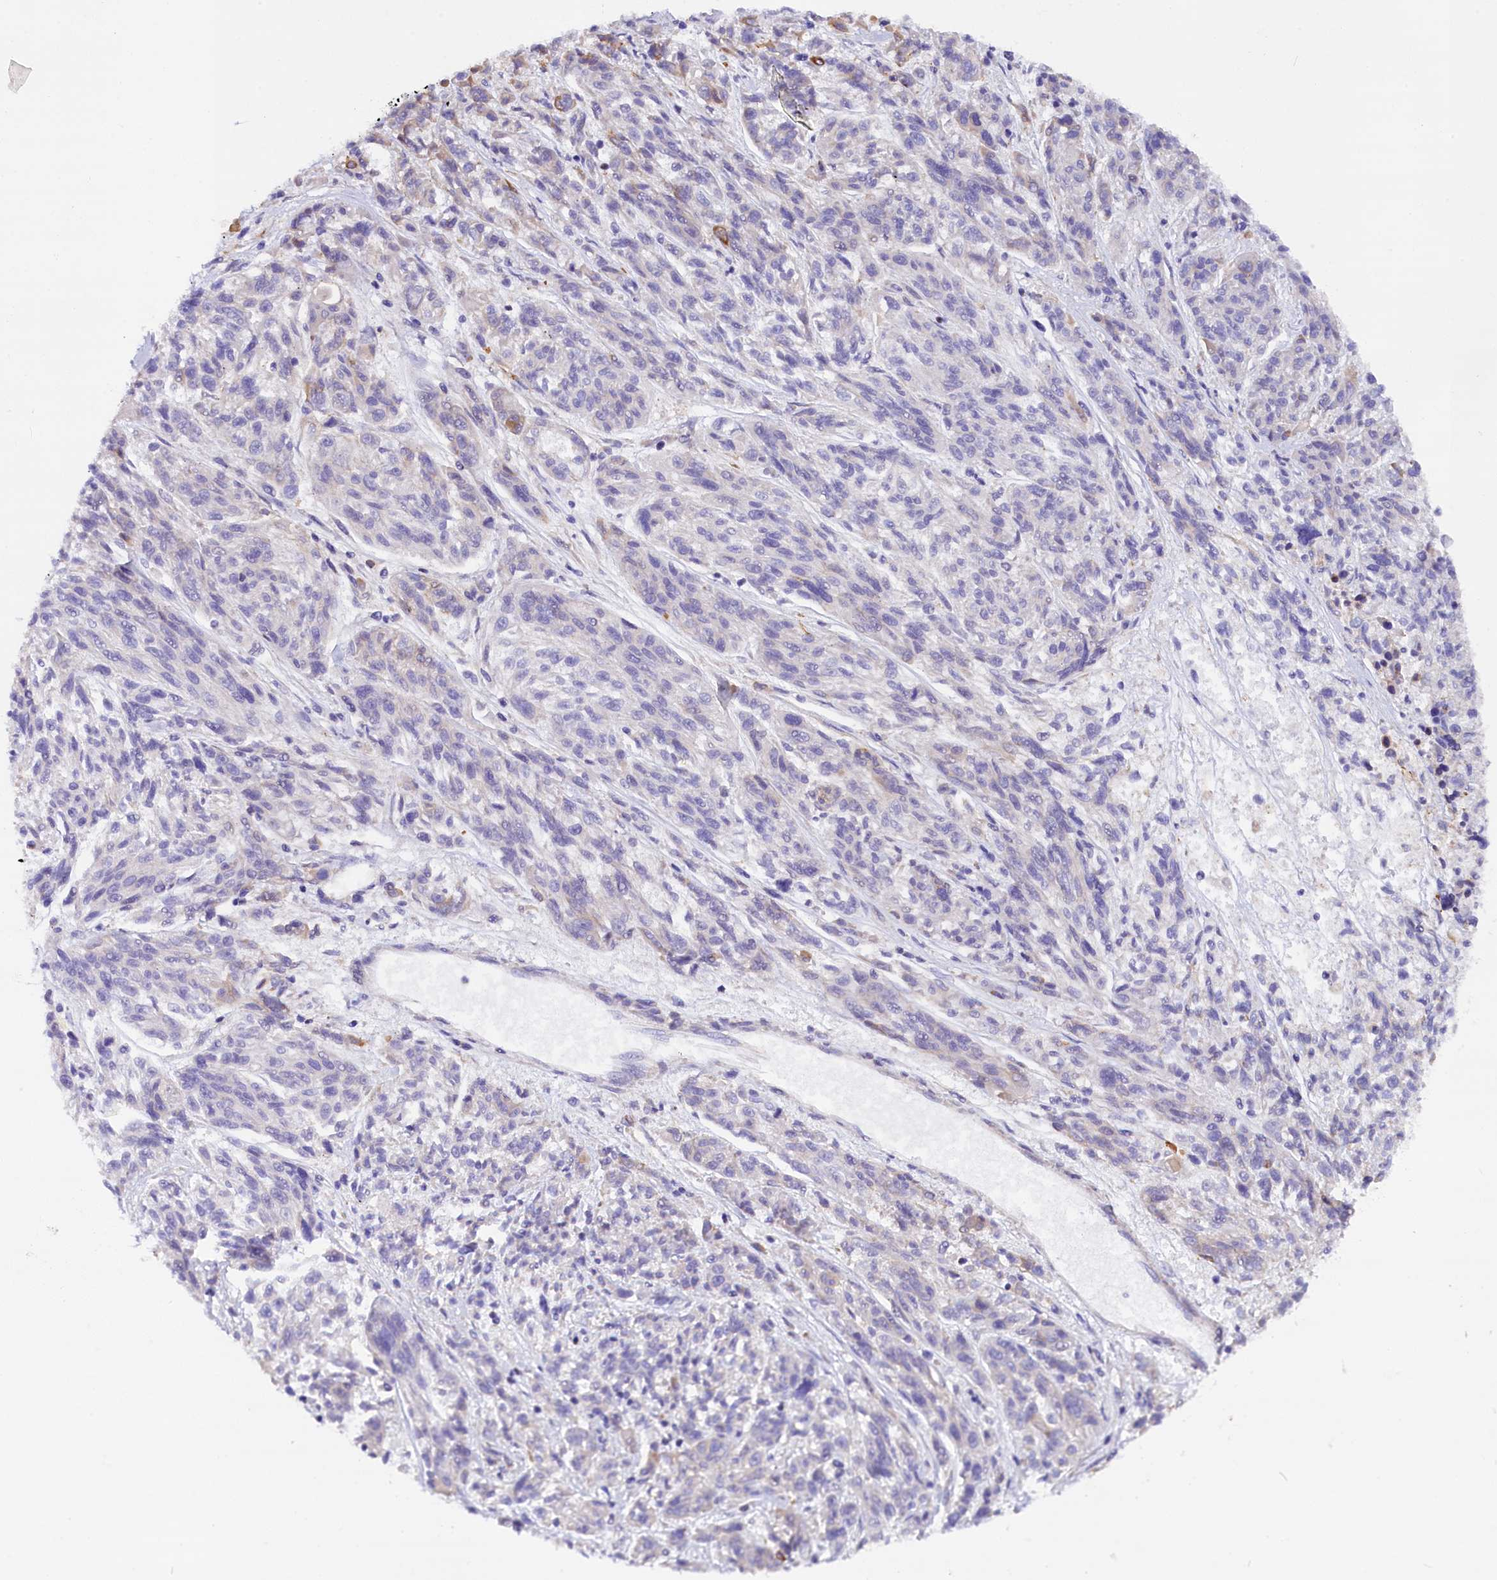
{"staining": {"intensity": "negative", "quantity": "none", "location": "none"}, "tissue": "melanoma", "cell_type": "Tumor cells", "image_type": "cancer", "snomed": [{"axis": "morphology", "description": "Malignant melanoma, NOS"}, {"axis": "topography", "description": "Skin"}], "caption": "A high-resolution image shows immunohistochemistry (IHC) staining of malignant melanoma, which reveals no significant expression in tumor cells. (IHC, brightfield microscopy, high magnification).", "gene": "MED20", "patient": {"sex": "male", "age": 53}}